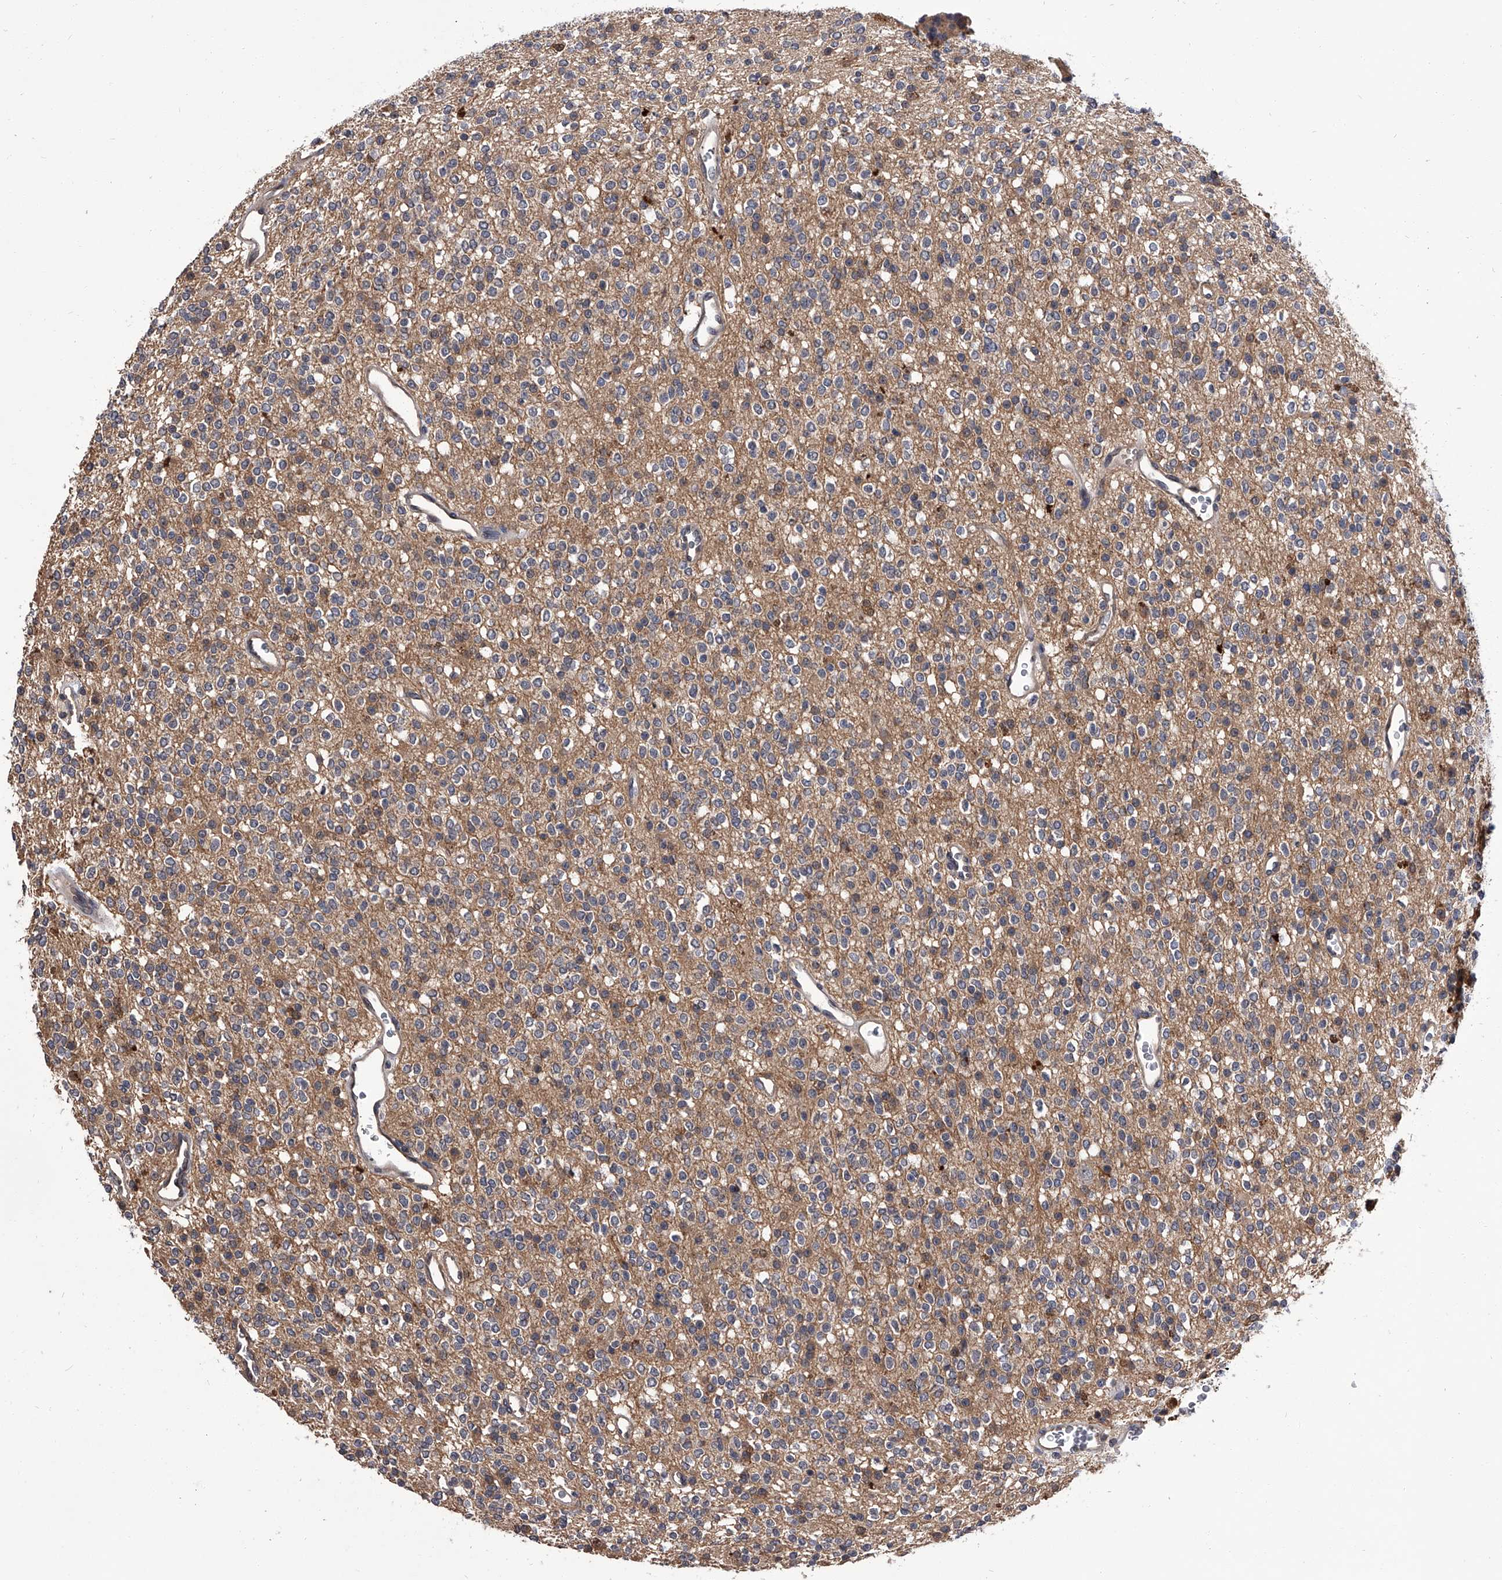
{"staining": {"intensity": "weak", "quantity": "<25%", "location": "cytoplasmic/membranous"}, "tissue": "glioma", "cell_type": "Tumor cells", "image_type": "cancer", "snomed": [{"axis": "morphology", "description": "Glioma, malignant, High grade"}, {"axis": "topography", "description": "Brain"}], "caption": "This is a image of immunohistochemistry (IHC) staining of glioma, which shows no expression in tumor cells.", "gene": "SLC18B1", "patient": {"sex": "male", "age": 34}}